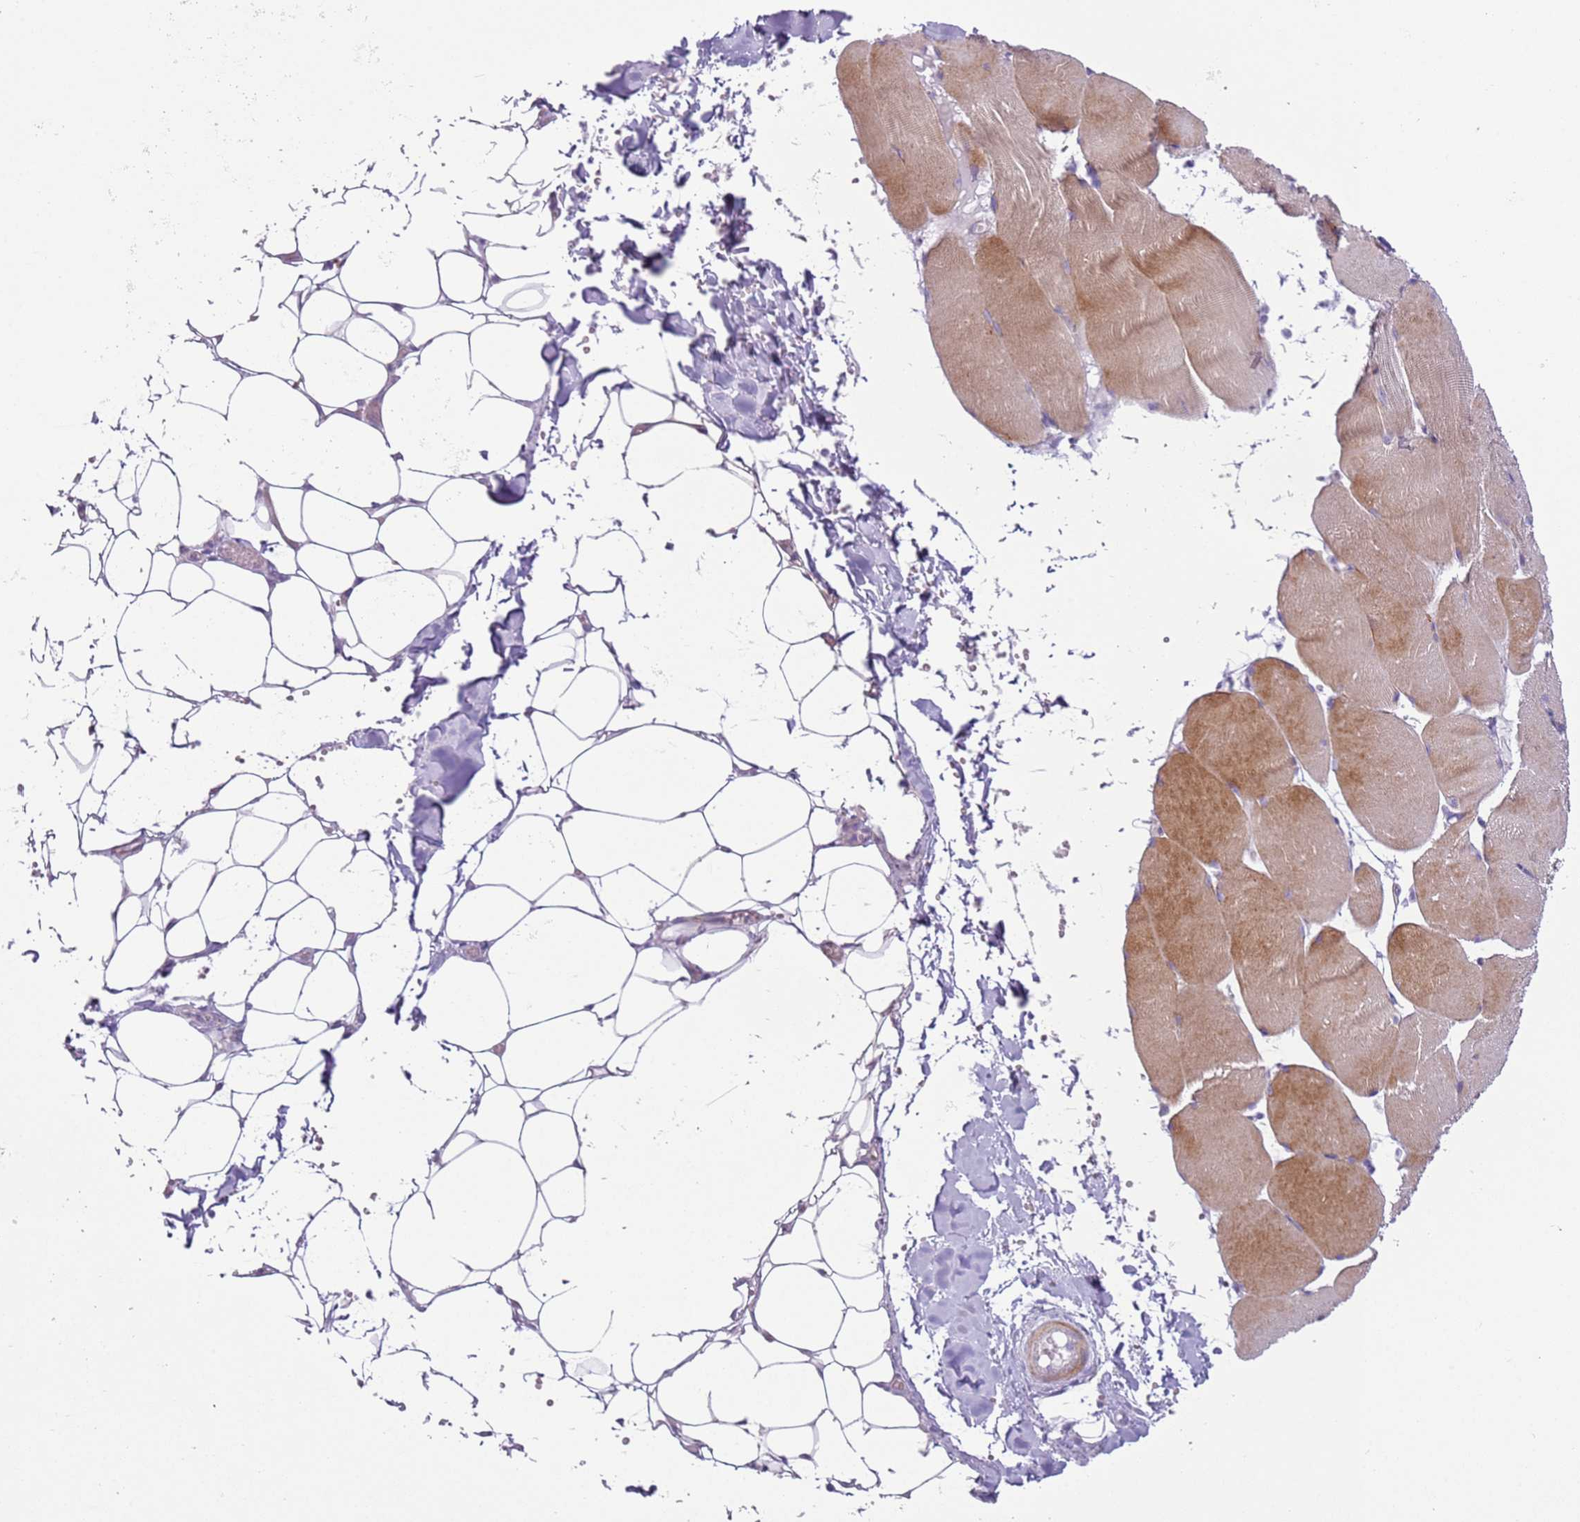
{"staining": {"intensity": "negative", "quantity": "none", "location": "none"}, "tissue": "adipose tissue", "cell_type": "Adipocytes", "image_type": "normal", "snomed": [{"axis": "morphology", "description": "Normal tissue, NOS"}, {"axis": "topography", "description": "Skeletal muscle"}, {"axis": "topography", "description": "Peripheral nerve tissue"}], "caption": "Protein analysis of benign adipose tissue reveals no significant staining in adipocytes.", "gene": "ZNF239", "patient": {"sex": "female", "age": 55}}